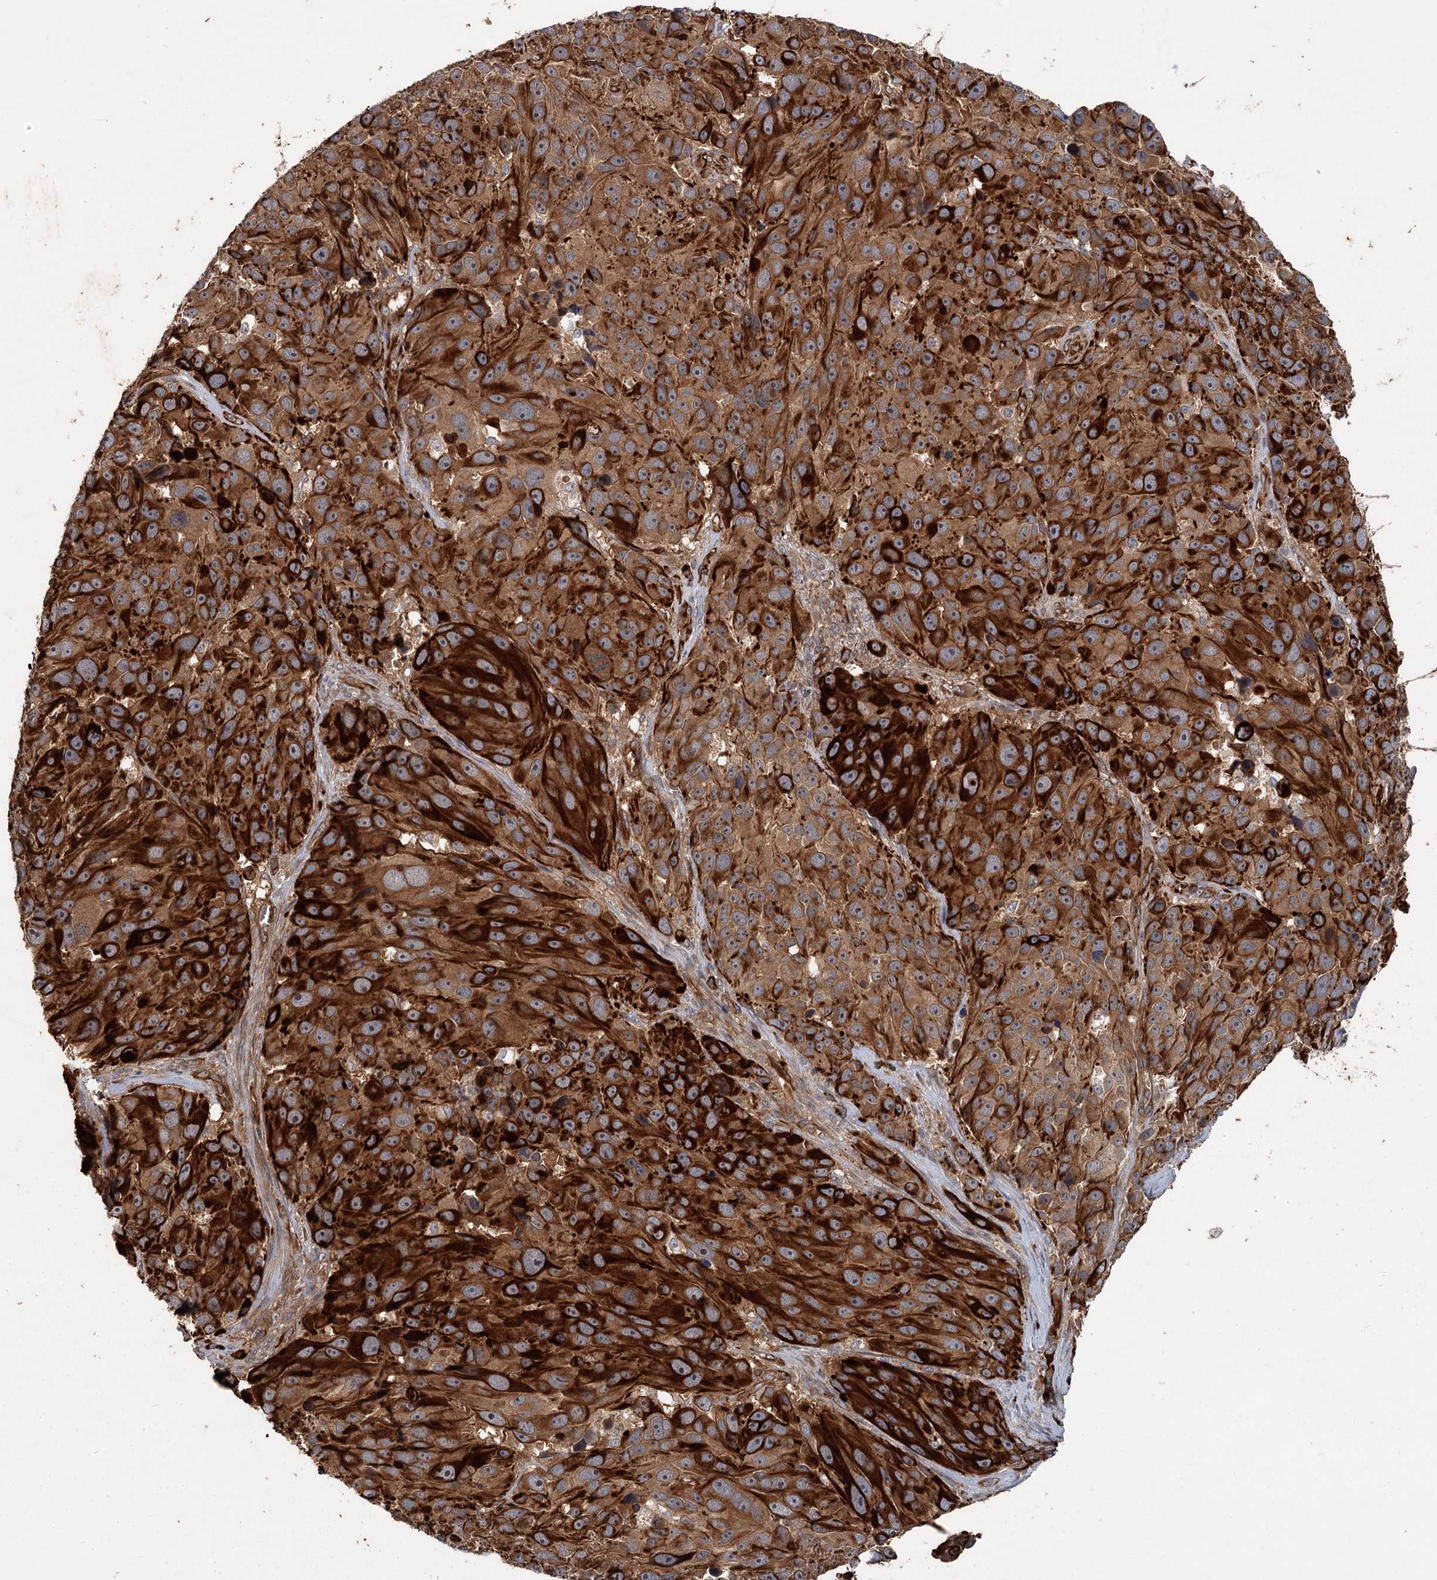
{"staining": {"intensity": "strong", "quantity": ">75%", "location": "cytoplasmic/membranous"}, "tissue": "melanoma", "cell_type": "Tumor cells", "image_type": "cancer", "snomed": [{"axis": "morphology", "description": "Malignant melanoma, NOS"}, {"axis": "topography", "description": "Skin"}], "caption": "Strong cytoplasmic/membranous protein staining is appreciated in about >75% of tumor cells in malignant melanoma. The staining is performed using DAB brown chromogen to label protein expression. The nuclei are counter-stained blue using hematoxylin.", "gene": "PKN2", "patient": {"sex": "male", "age": 84}}